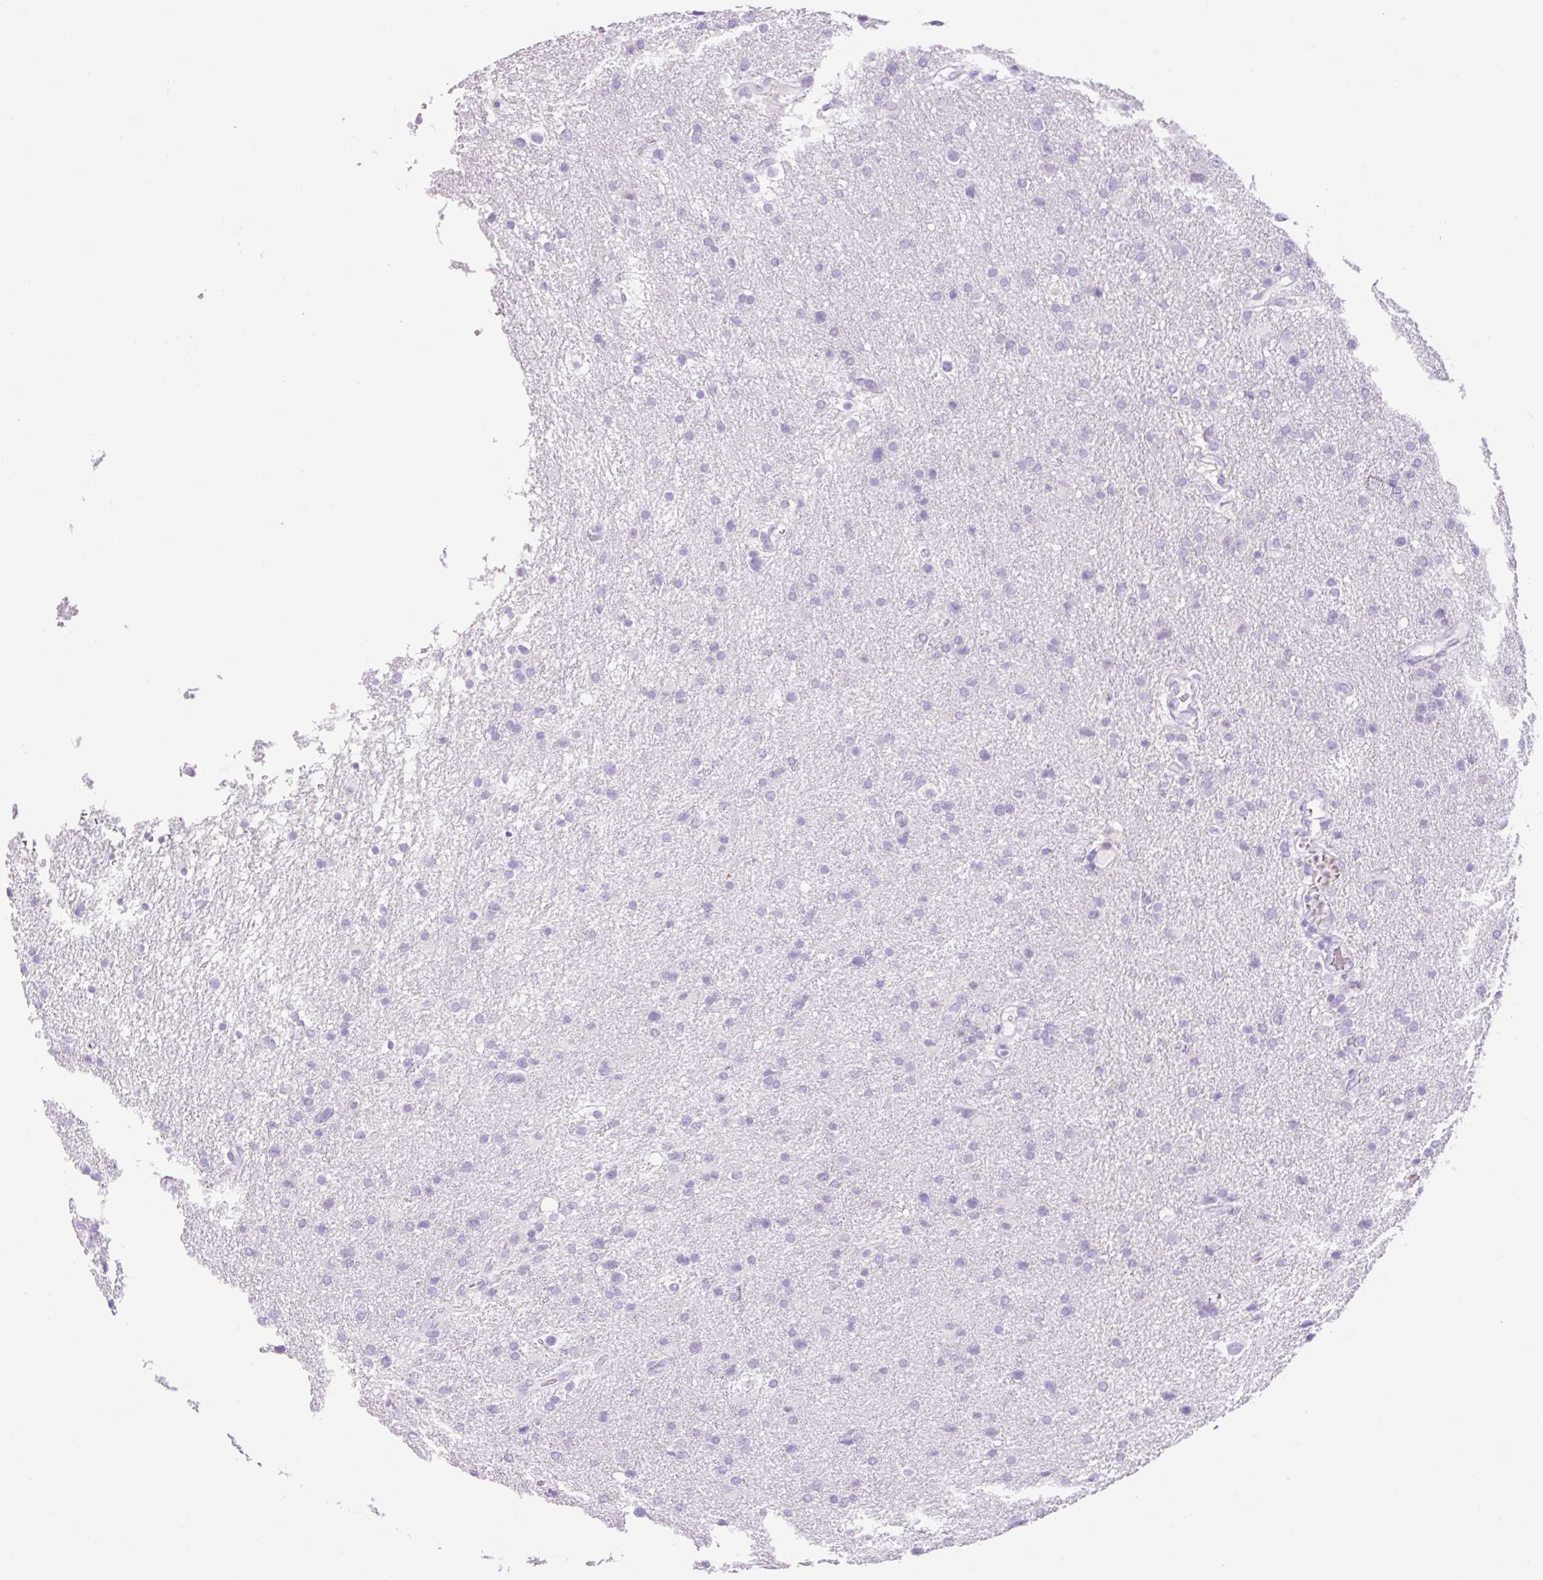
{"staining": {"intensity": "negative", "quantity": "none", "location": "none"}, "tissue": "glioma", "cell_type": "Tumor cells", "image_type": "cancer", "snomed": [{"axis": "morphology", "description": "Glioma, malignant, Low grade"}, {"axis": "topography", "description": "Brain"}], "caption": "DAB immunohistochemical staining of malignant glioma (low-grade) demonstrates no significant expression in tumor cells.", "gene": "SLC25A40", "patient": {"sex": "female", "age": 32}}